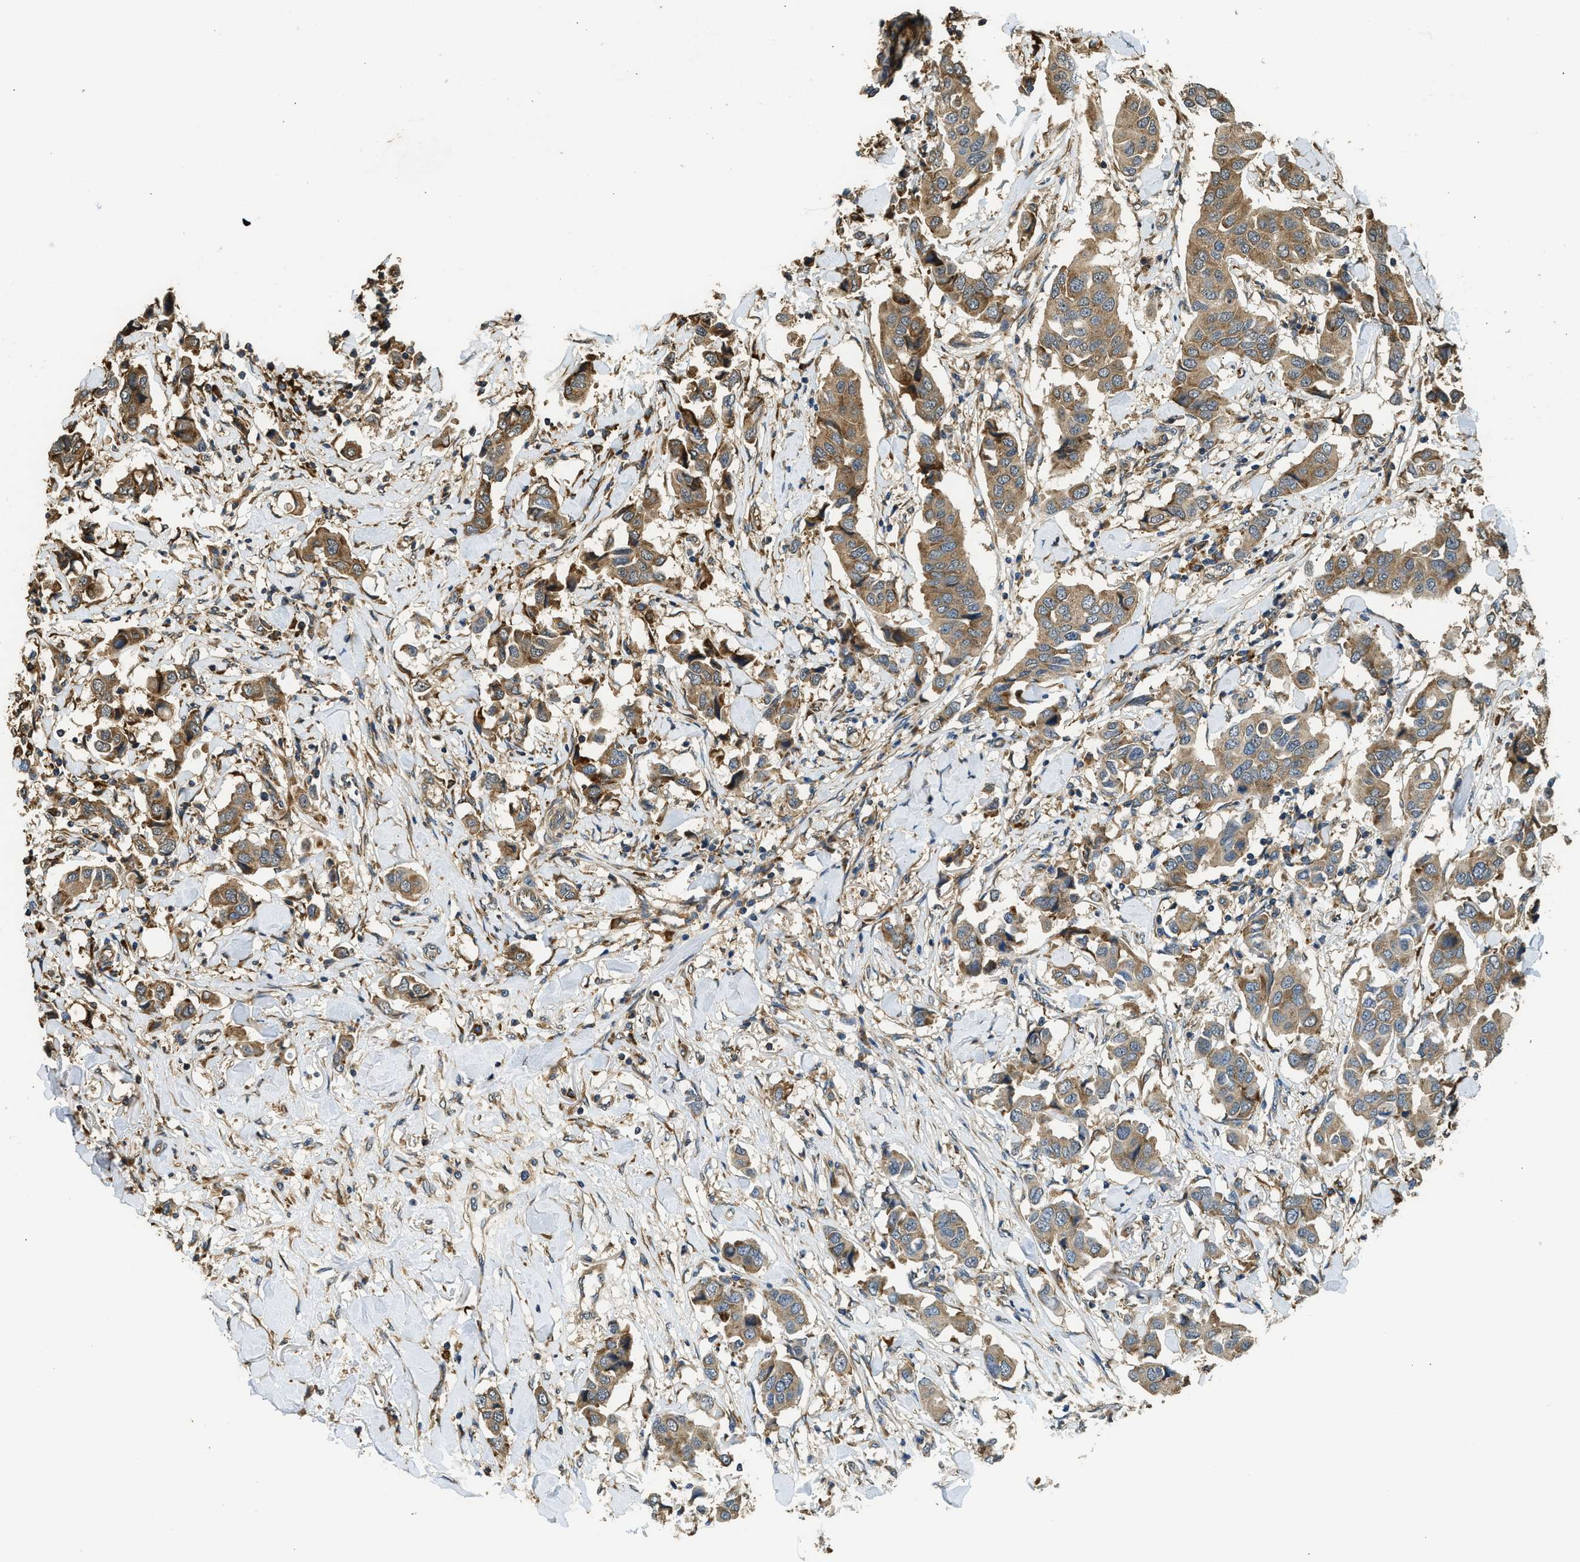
{"staining": {"intensity": "moderate", "quantity": ">75%", "location": "cytoplasmic/membranous"}, "tissue": "breast cancer", "cell_type": "Tumor cells", "image_type": "cancer", "snomed": [{"axis": "morphology", "description": "Duct carcinoma"}, {"axis": "topography", "description": "Breast"}], "caption": "IHC photomicrograph of human intraductal carcinoma (breast) stained for a protein (brown), which exhibits medium levels of moderate cytoplasmic/membranous positivity in approximately >75% of tumor cells.", "gene": "SLC36A4", "patient": {"sex": "female", "age": 80}}